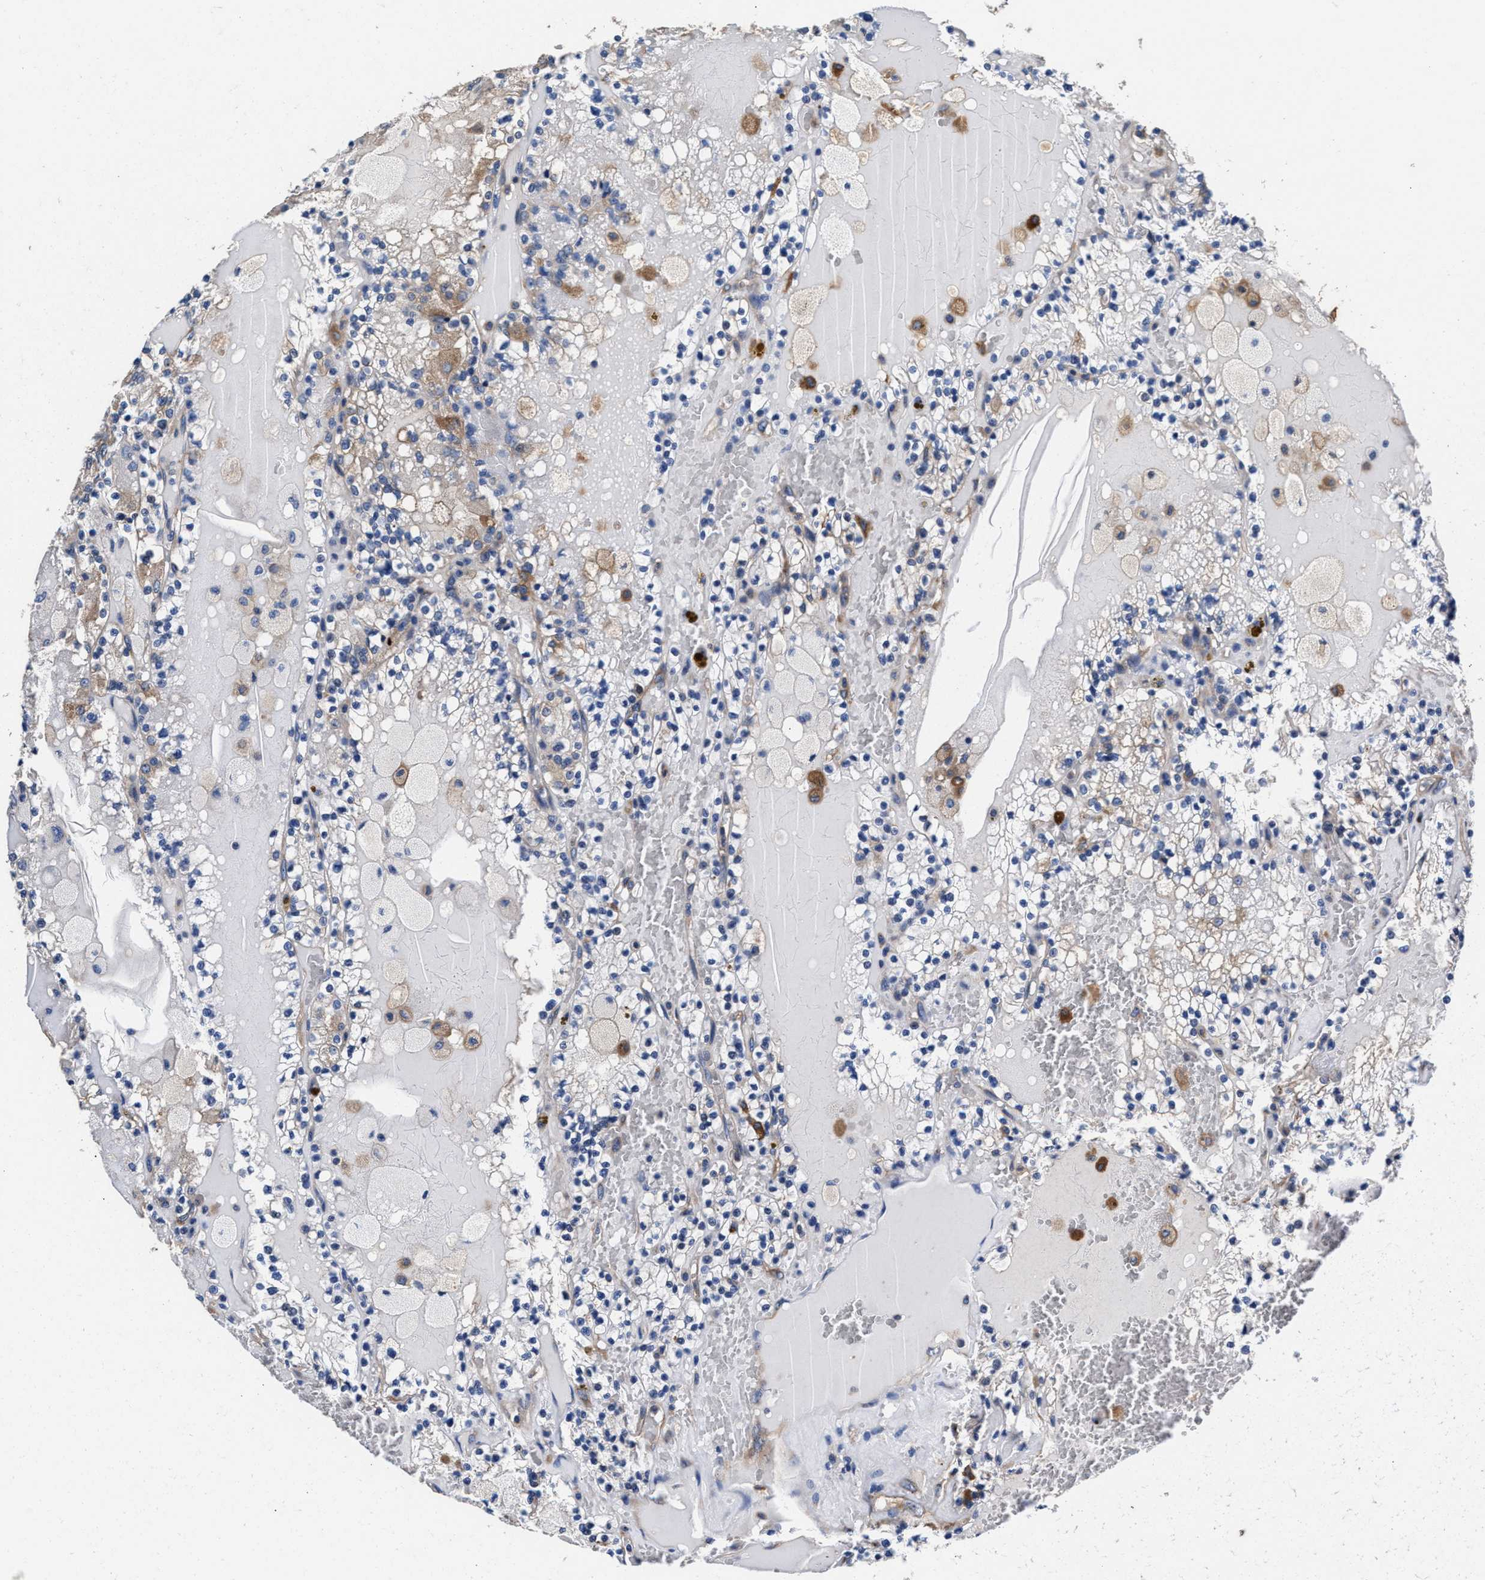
{"staining": {"intensity": "negative", "quantity": "none", "location": "none"}, "tissue": "renal cancer", "cell_type": "Tumor cells", "image_type": "cancer", "snomed": [{"axis": "morphology", "description": "Adenocarcinoma, NOS"}, {"axis": "topography", "description": "Kidney"}], "caption": "Immunohistochemistry (IHC) image of neoplastic tissue: human renal cancer stained with DAB exhibits no significant protein expression in tumor cells.", "gene": "SH3GL1", "patient": {"sex": "female", "age": 56}}